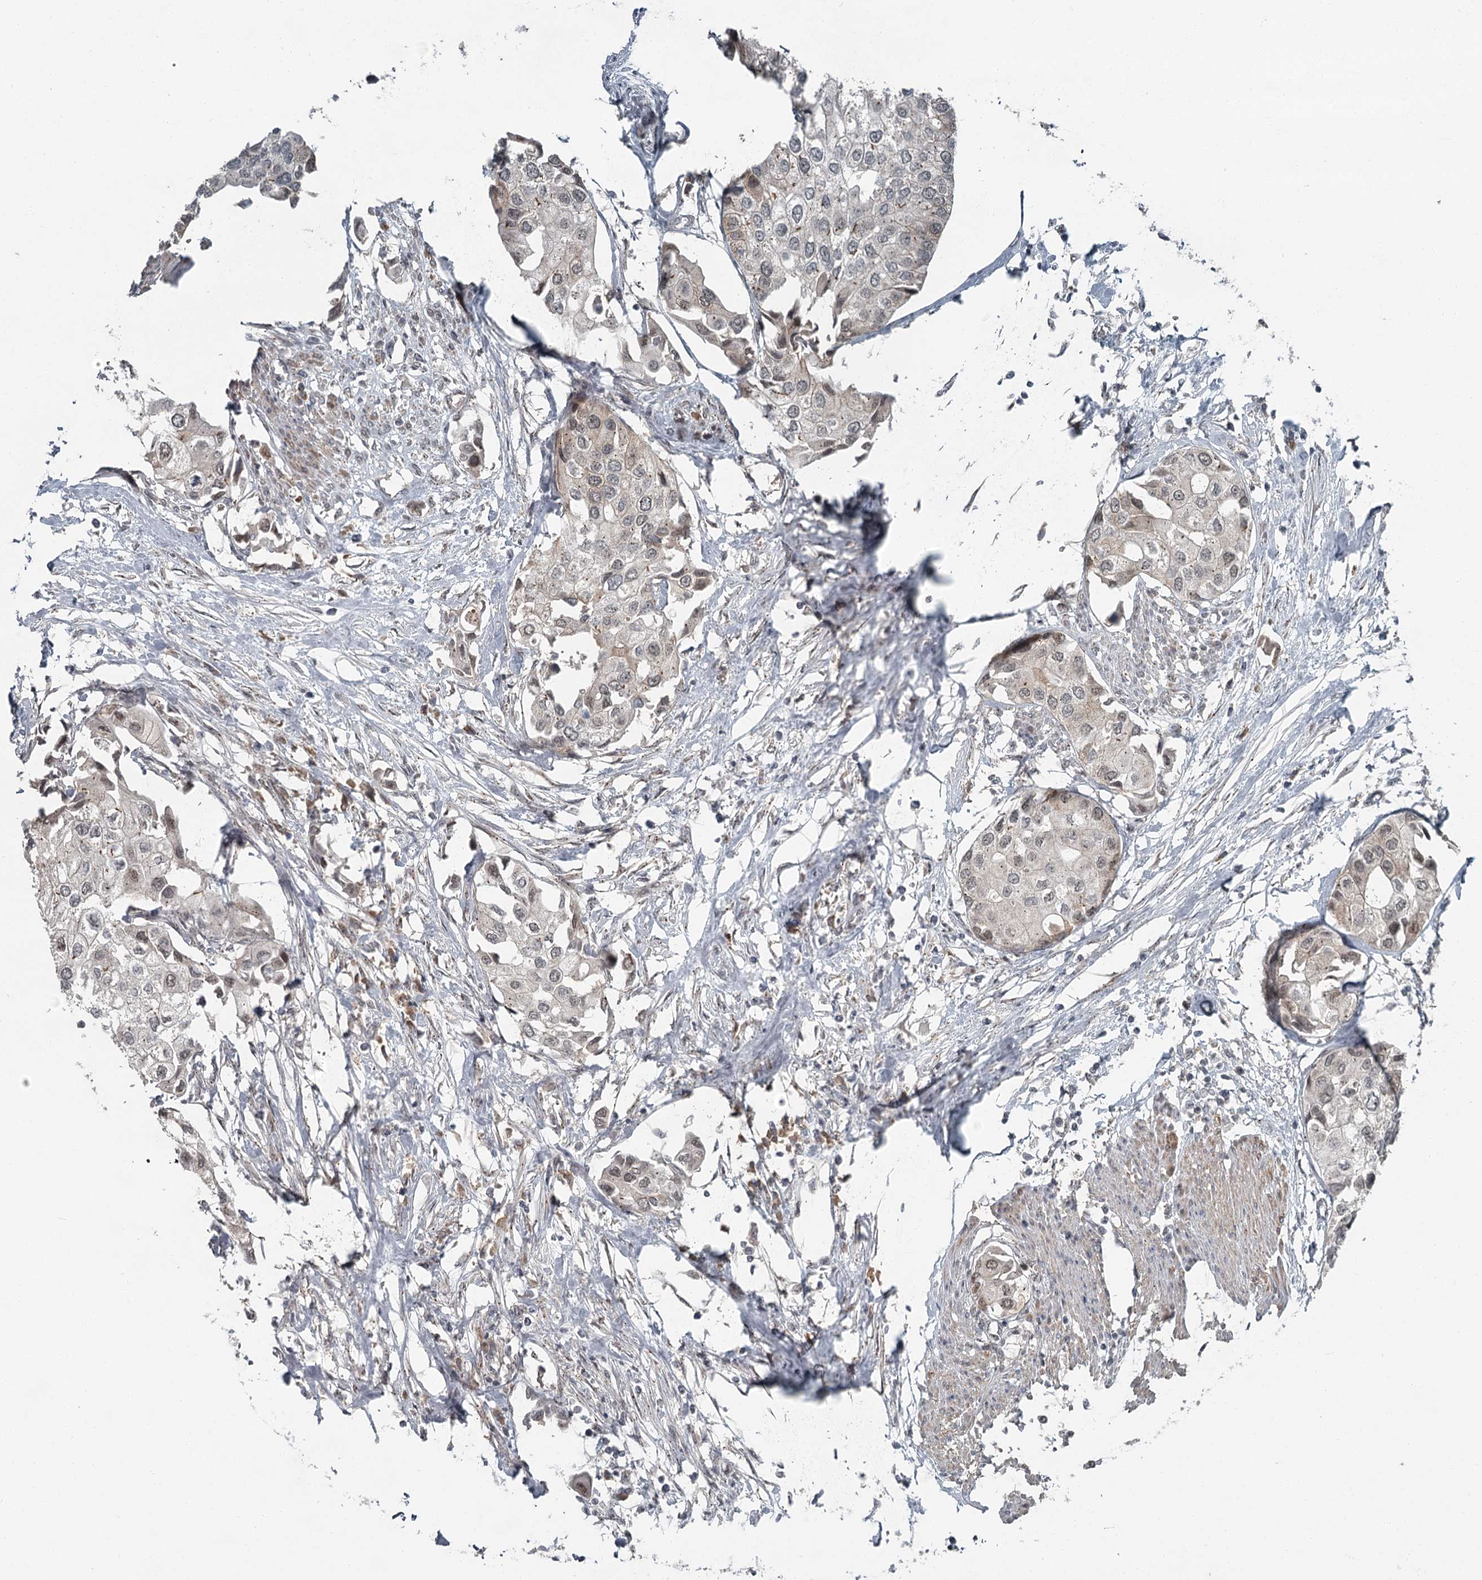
{"staining": {"intensity": "weak", "quantity": "<25%", "location": "cytoplasmic/membranous,nuclear"}, "tissue": "urothelial cancer", "cell_type": "Tumor cells", "image_type": "cancer", "snomed": [{"axis": "morphology", "description": "Urothelial carcinoma, High grade"}, {"axis": "topography", "description": "Urinary bladder"}], "caption": "Urothelial cancer was stained to show a protein in brown. There is no significant expression in tumor cells. The staining is performed using DAB brown chromogen with nuclei counter-stained in using hematoxylin.", "gene": "EXOSC1", "patient": {"sex": "male", "age": 64}}